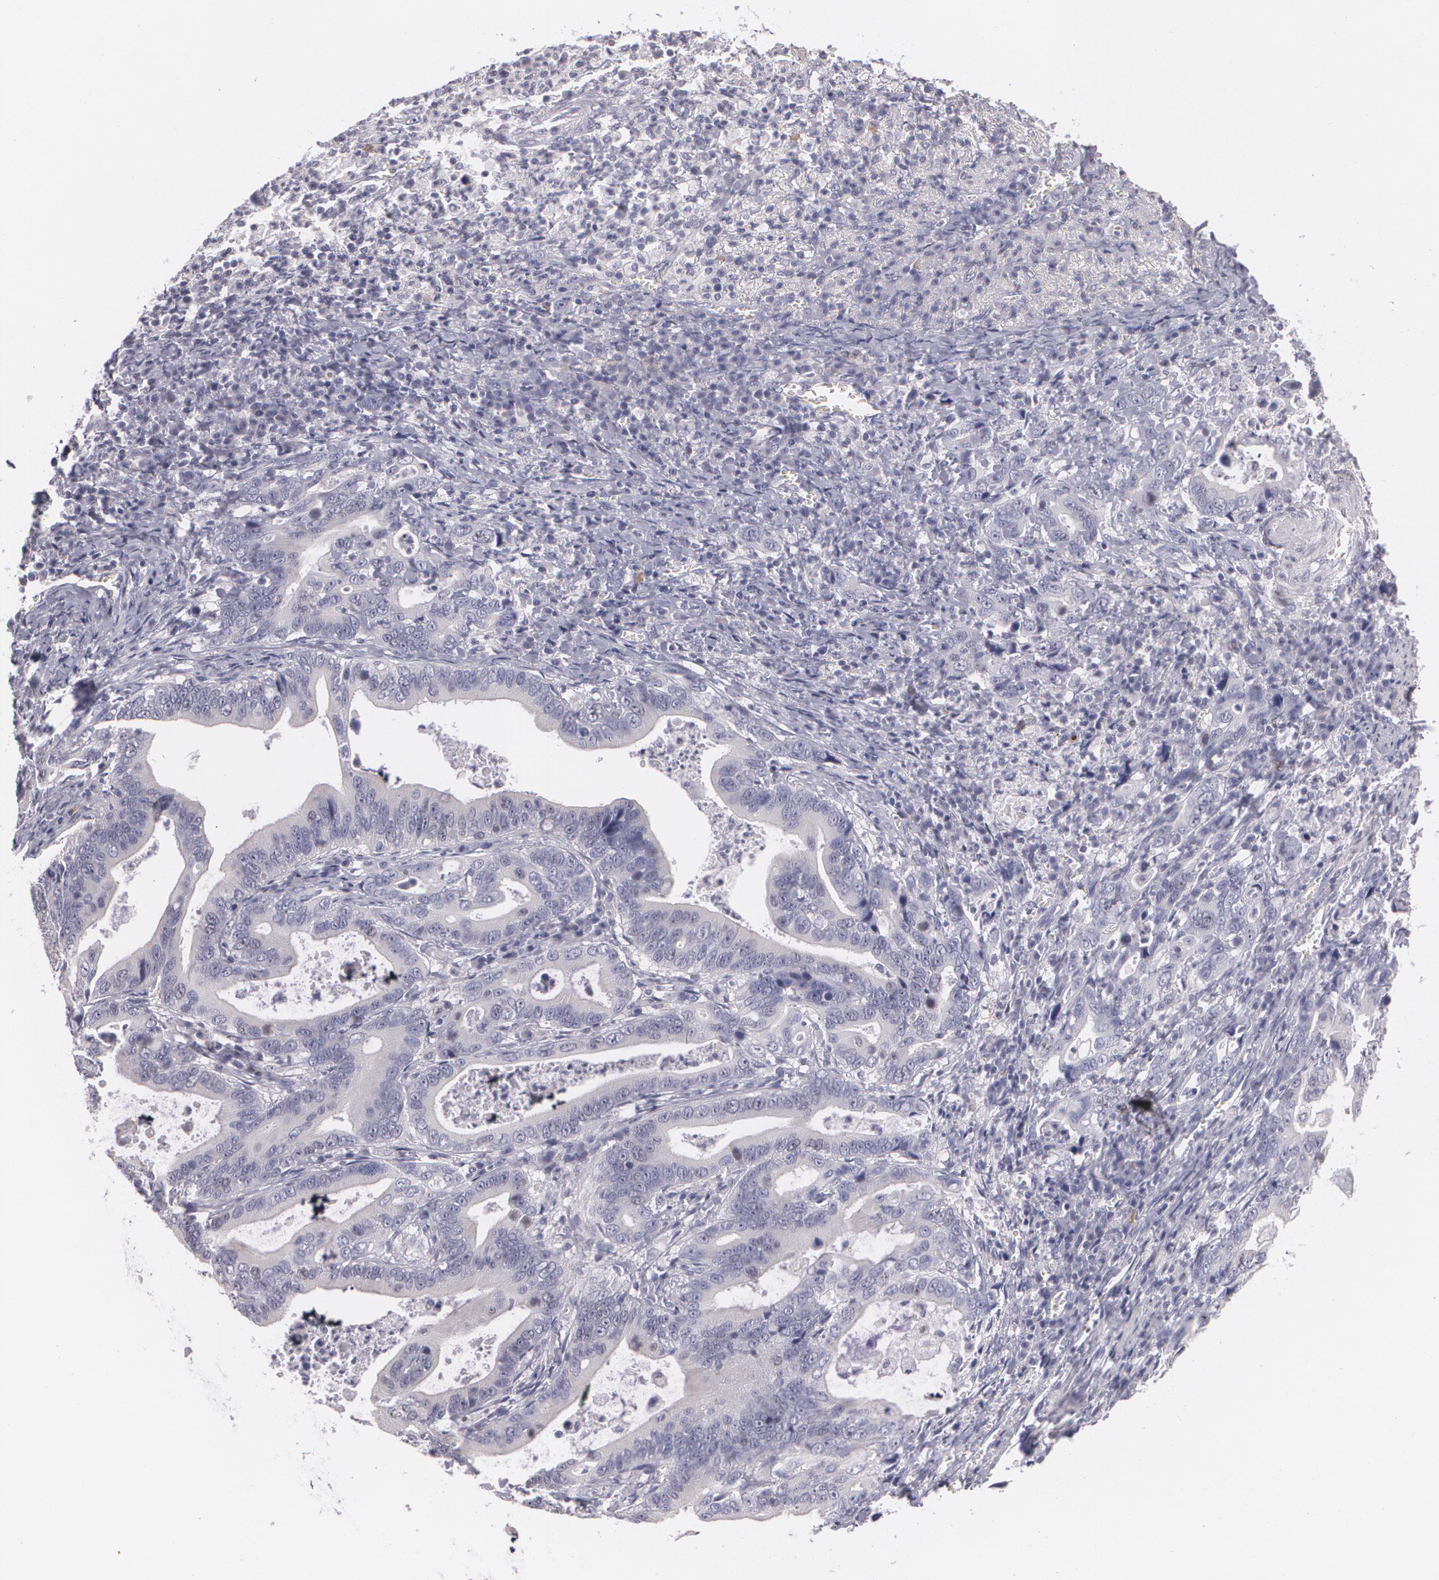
{"staining": {"intensity": "negative", "quantity": "none", "location": "none"}, "tissue": "stomach cancer", "cell_type": "Tumor cells", "image_type": "cancer", "snomed": [{"axis": "morphology", "description": "Adenocarcinoma, NOS"}, {"axis": "topography", "description": "Stomach, upper"}], "caption": "Adenocarcinoma (stomach) was stained to show a protein in brown. There is no significant expression in tumor cells.", "gene": "ZBTB16", "patient": {"sex": "male", "age": 63}}